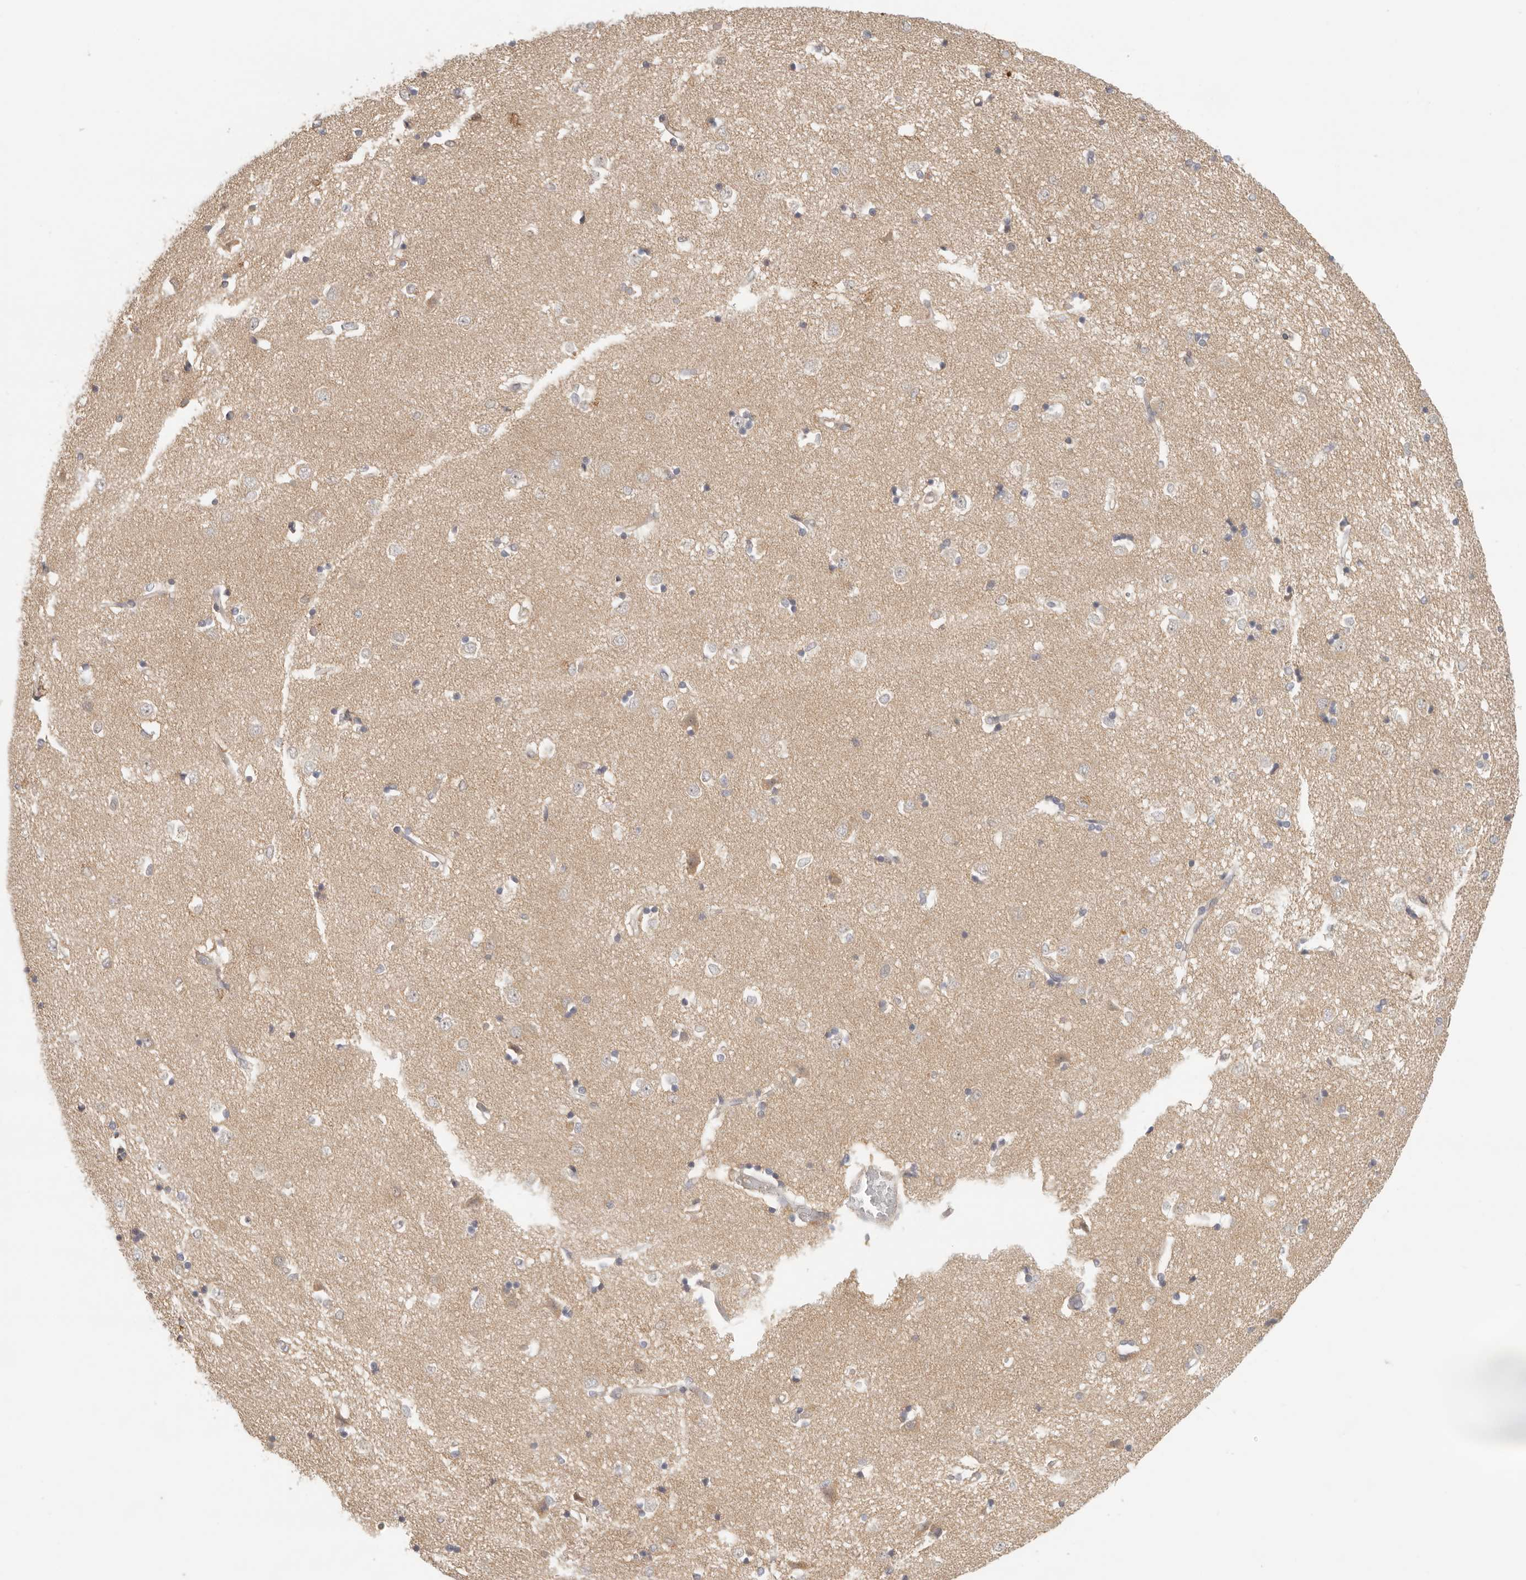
{"staining": {"intensity": "weak", "quantity": "<25%", "location": "cytoplasmic/membranous"}, "tissue": "caudate", "cell_type": "Glial cells", "image_type": "normal", "snomed": [{"axis": "morphology", "description": "Normal tissue, NOS"}, {"axis": "topography", "description": "Lateral ventricle wall"}], "caption": "This photomicrograph is of benign caudate stained with IHC to label a protein in brown with the nuclei are counter-stained blue. There is no expression in glial cells. (Immunohistochemistry (ihc), brightfield microscopy, high magnification).", "gene": "AHDC1", "patient": {"sex": "male", "age": 45}}